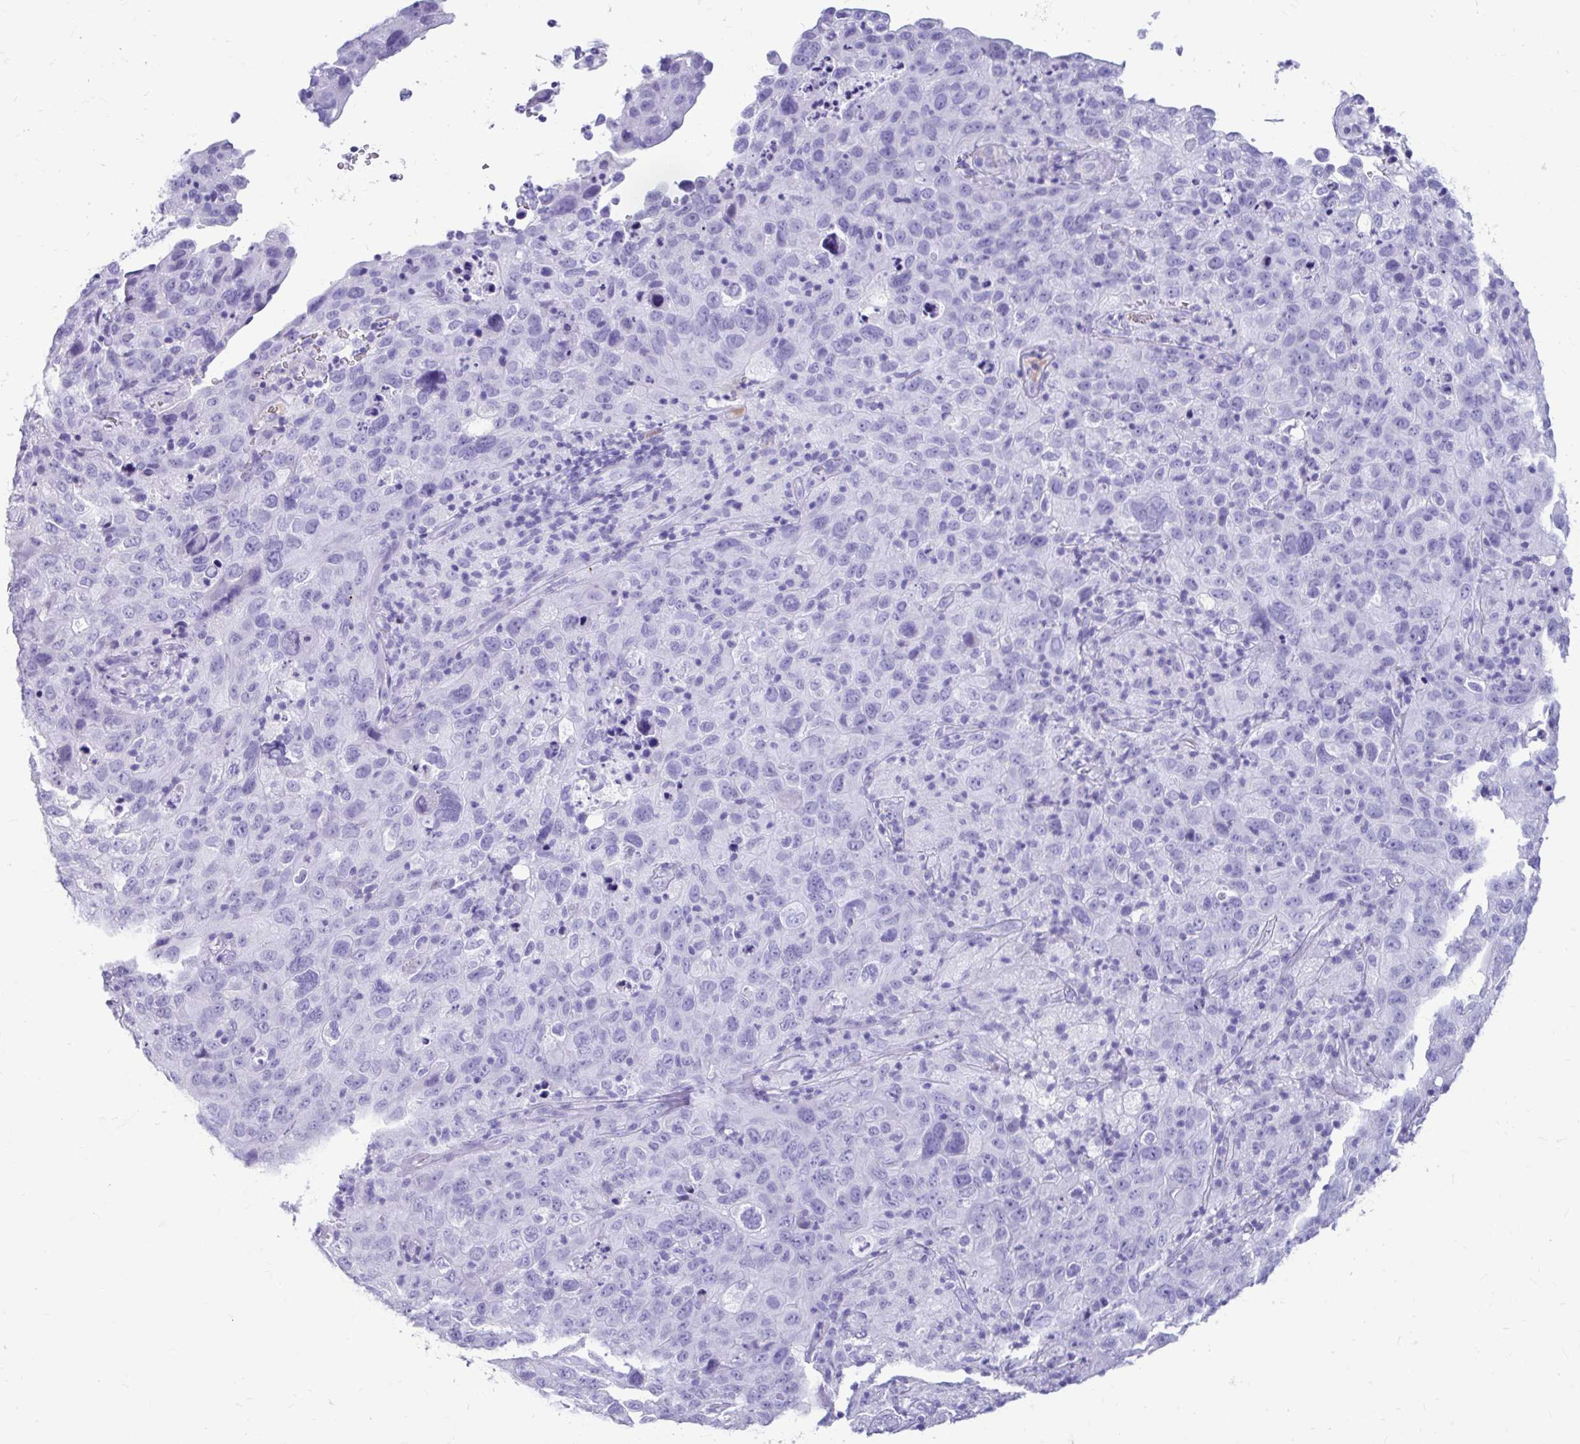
{"staining": {"intensity": "negative", "quantity": "none", "location": "none"}, "tissue": "cervical cancer", "cell_type": "Tumor cells", "image_type": "cancer", "snomed": [{"axis": "morphology", "description": "Squamous cell carcinoma, NOS"}, {"axis": "topography", "description": "Cervix"}], "caption": "The IHC photomicrograph has no significant staining in tumor cells of cervical cancer (squamous cell carcinoma) tissue.", "gene": "SMIM9", "patient": {"sex": "female", "age": 44}}